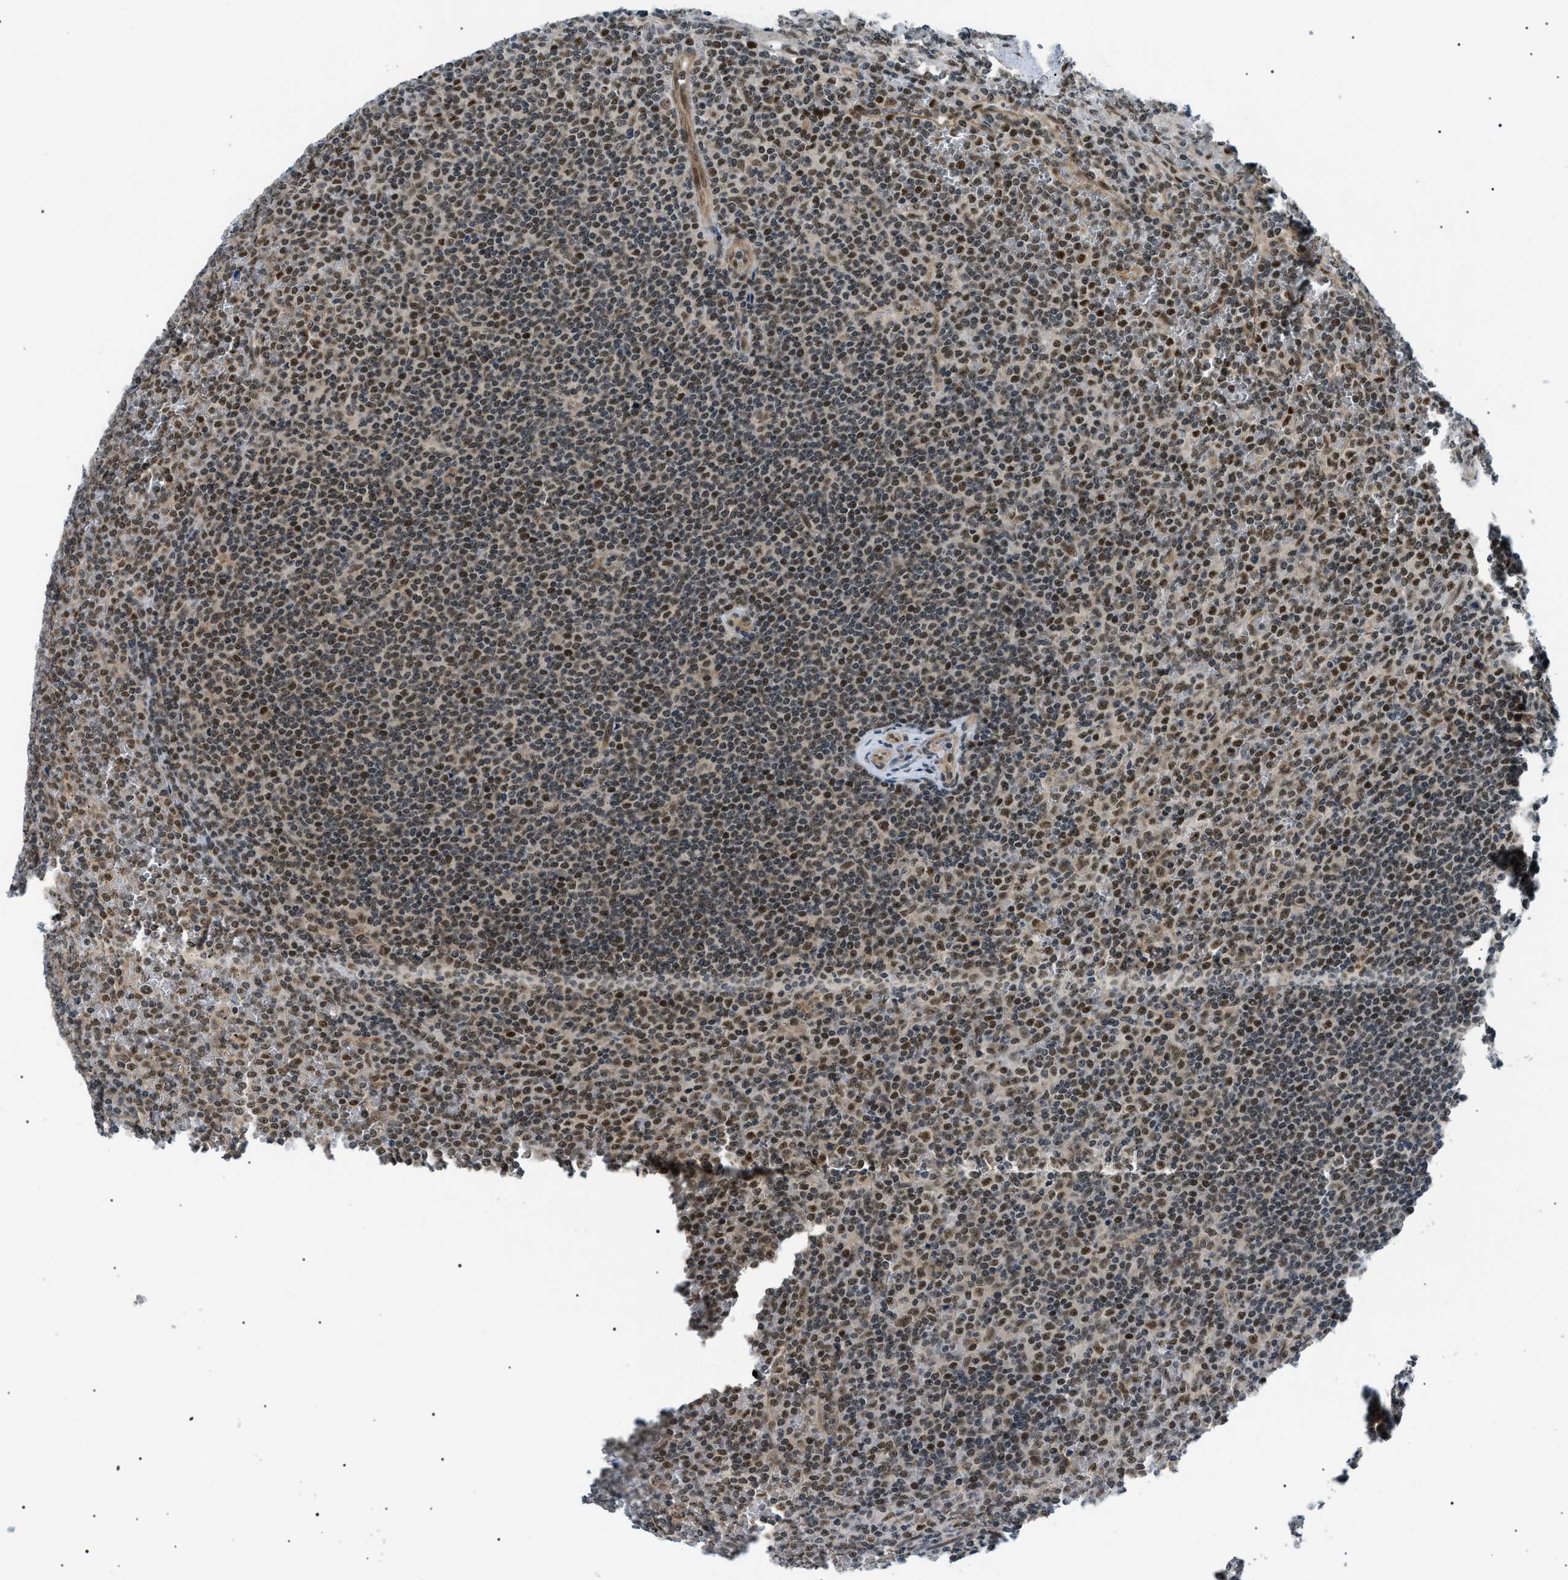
{"staining": {"intensity": "moderate", "quantity": "25%-75%", "location": "nuclear"}, "tissue": "lymphoma", "cell_type": "Tumor cells", "image_type": "cancer", "snomed": [{"axis": "morphology", "description": "Malignant lymphoma, non-Hodgkin's type, Low grade"}, {"axis": "topography", "description": "Spleen"}], "caption": "IHC of human malignant lymphoma, non-Hodgkin's type (low-grade) demonstrates medium levels of moderate nuclear positivity in approximately 25%-75% of tumor cells.", "gene": "CWC25", "patient": {"sex": "female", "age": 19}}